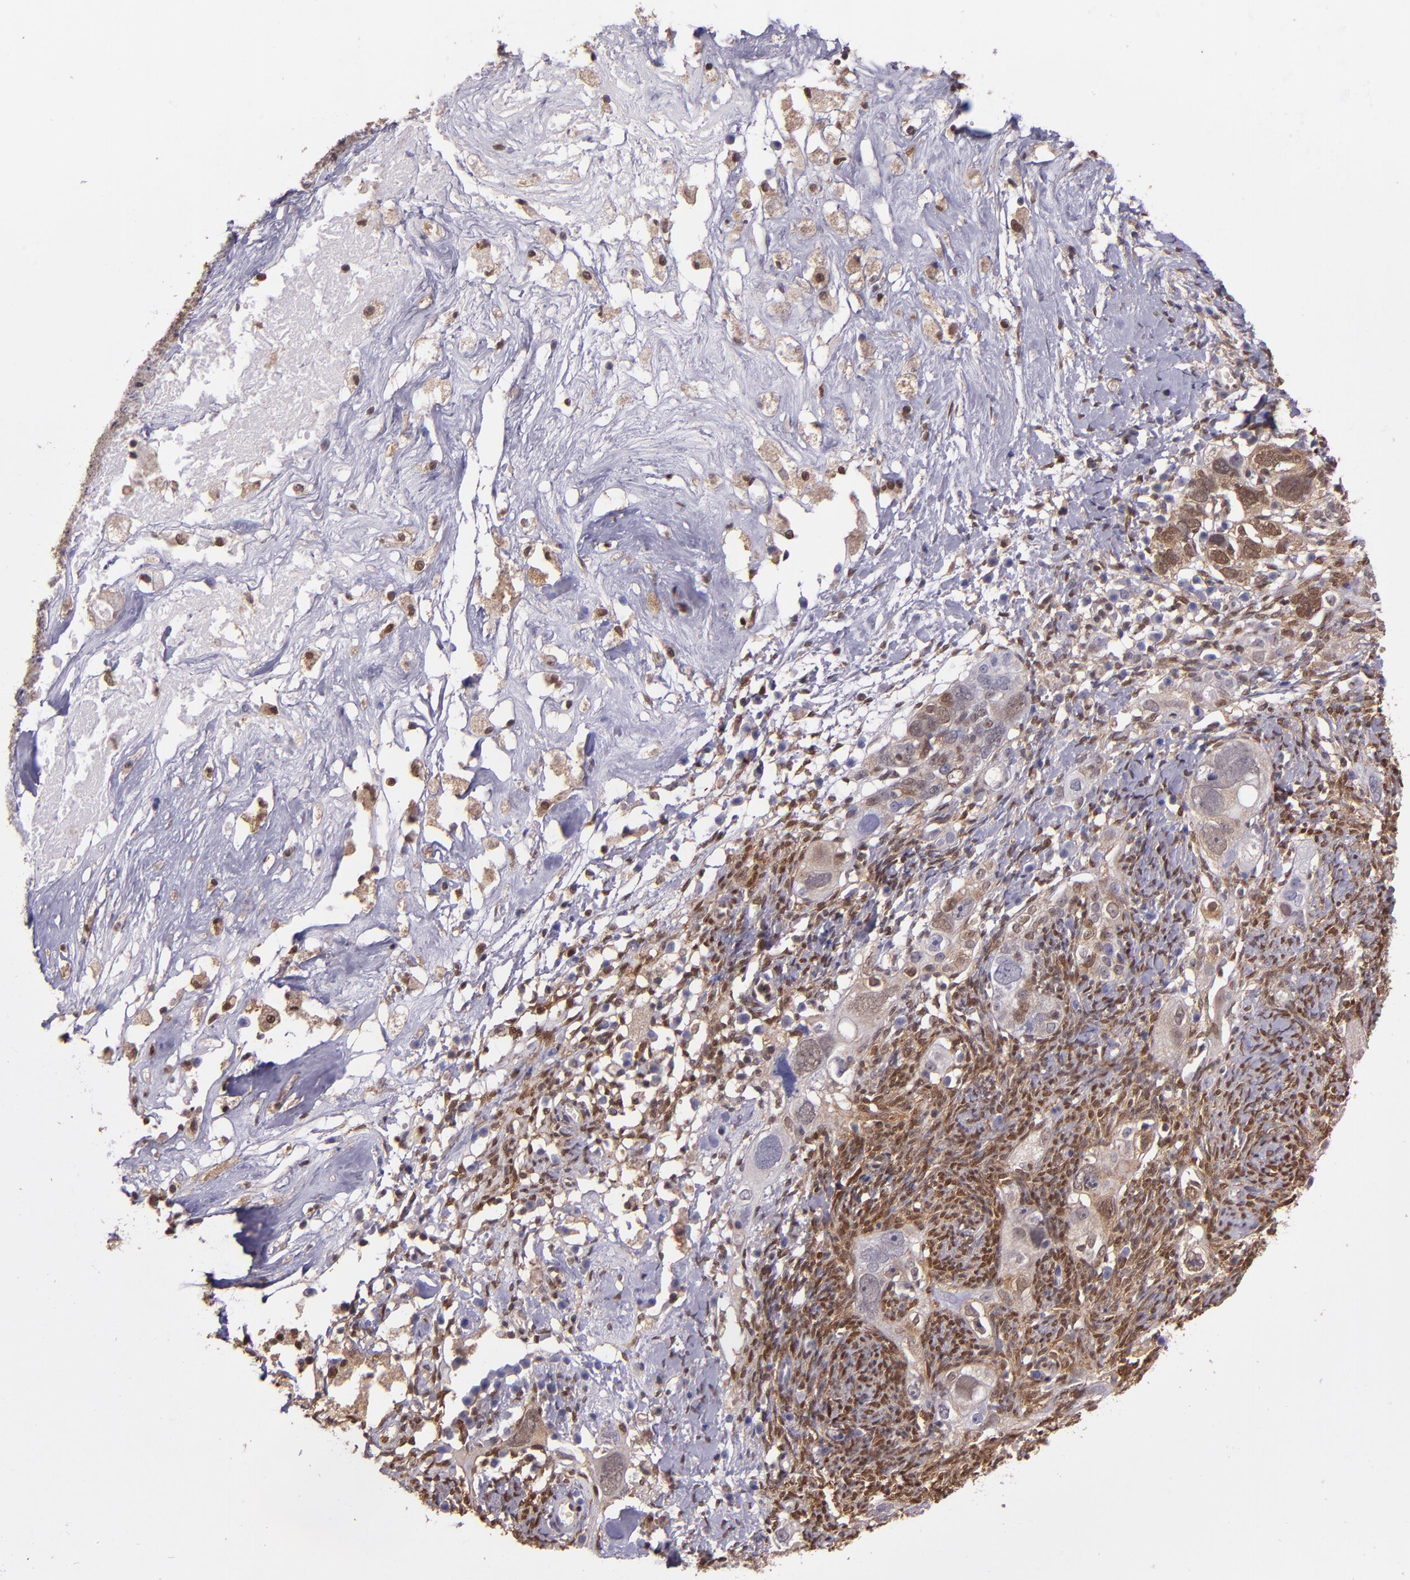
{"staining": {"intensity": "moderate", "quantity": "<25%", "location": "cytoplasmic/membranous"}, "tissue": "ovarian cancer", "cell_type": "Tumor cells", "image_type": "cancer", "snomed": [{"axis": "morphology", "description": "Normal tissue, NOS"}, {"axis": "morphology", "description": "Cystadenocarcinoma, serous, NOS"}, {"axis": "topography", "description": "Ovary"}], "caption": "This photomicrograph shows immunohistochemistry (IHC) staining of human serous cystadenocarcinoma (ovarian), with low moderate cytoplasmic/membranous expression in approximately <25% of tumor cells.", "gene": "STAT6", "patient": {"sex": "female", "age": 62}}